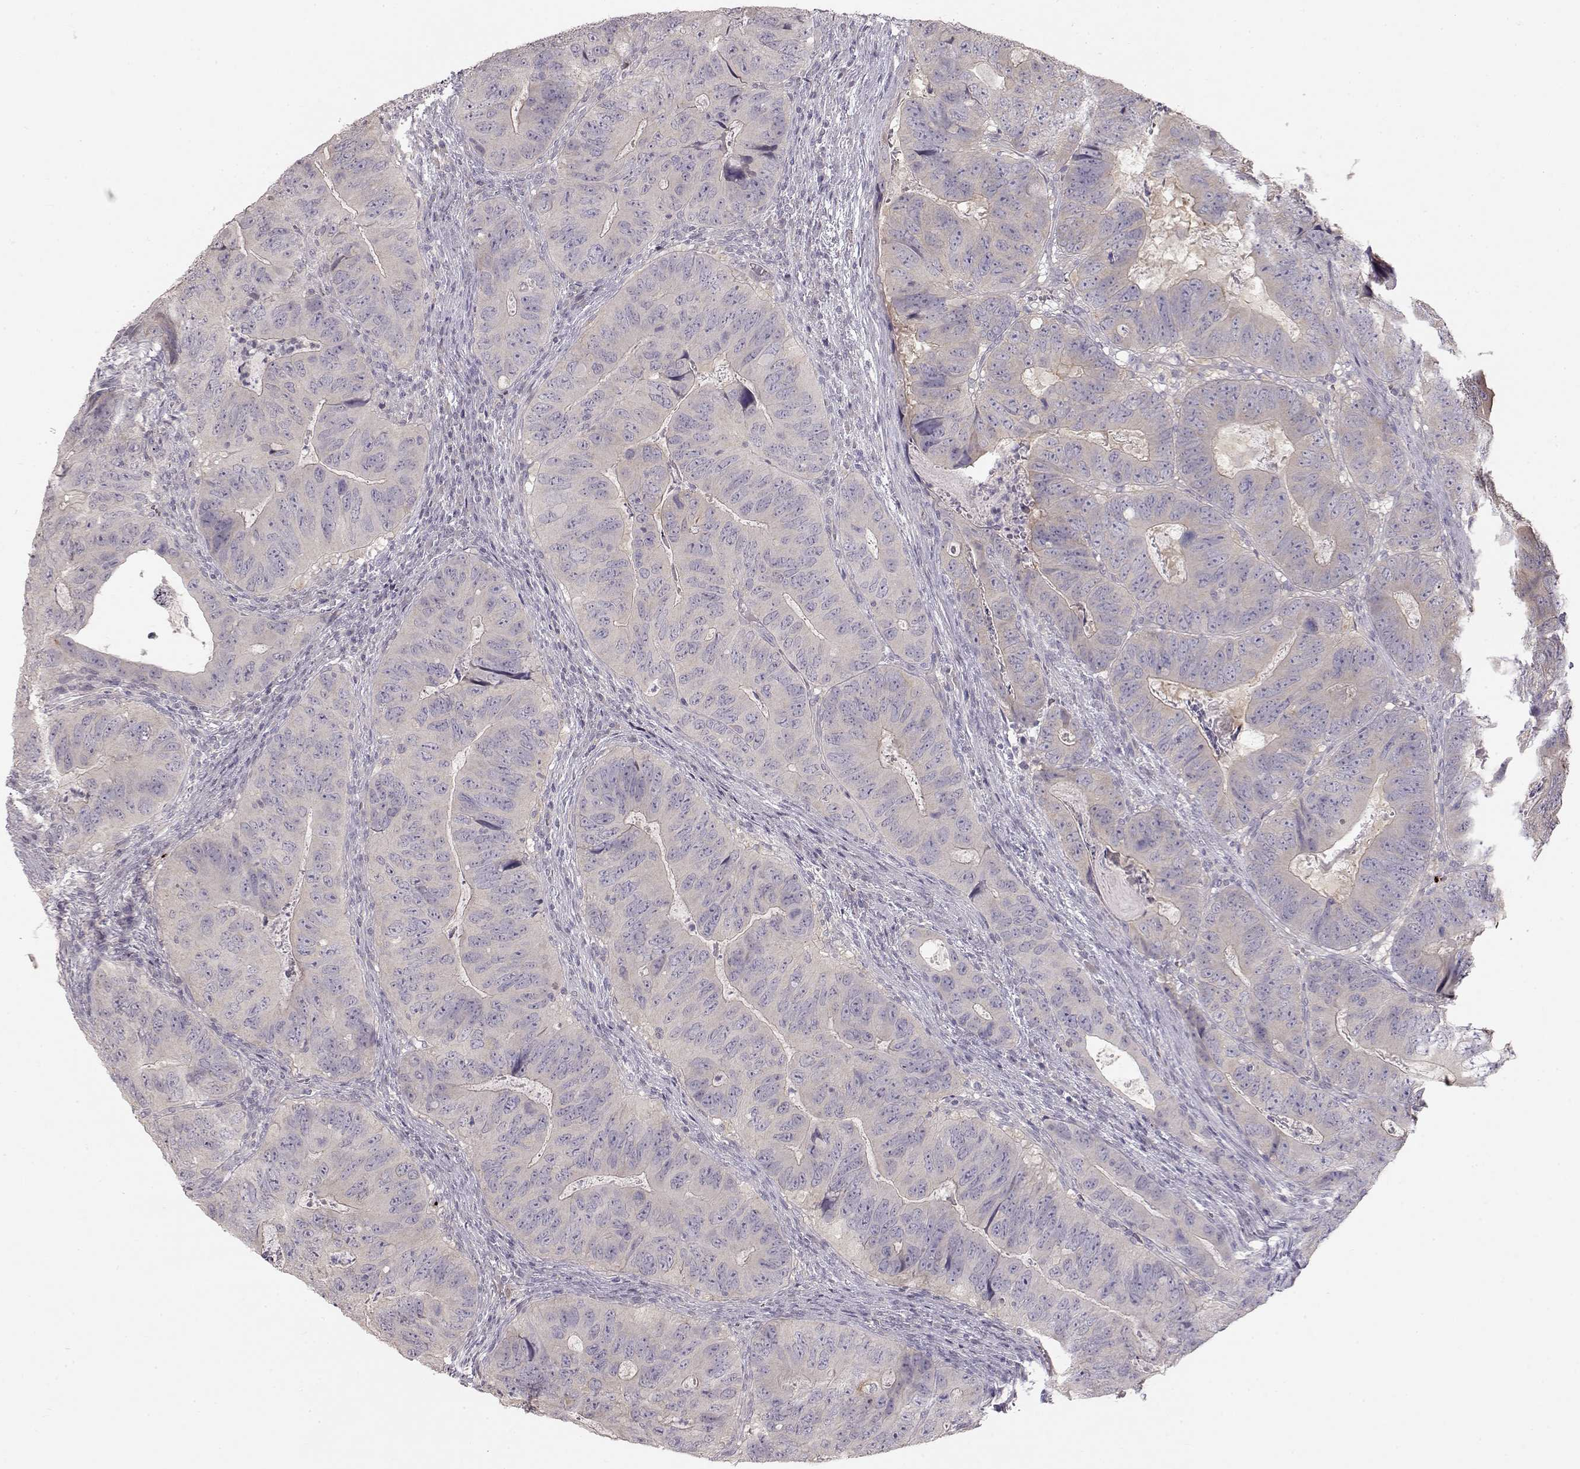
{"staining": {"intensity": "negative", "quantity": "none", "location": "none"}, "tissue": "colorectal cancer", "cell_type": "Tumor cells", "image_type": "cancer", "snomed": [{"axis": "morphology", "description": "Adenocarcinoma, NOS"}, {"axis": "topography", "description": "Colon"}], "caption": "Photomicrograph shows no protein expression in tumor cells of colorectal cancer (adenocarcinoma) tissue.", "gene": "ARHGAP8", "patient": {"sex": "male", "age": 79}}